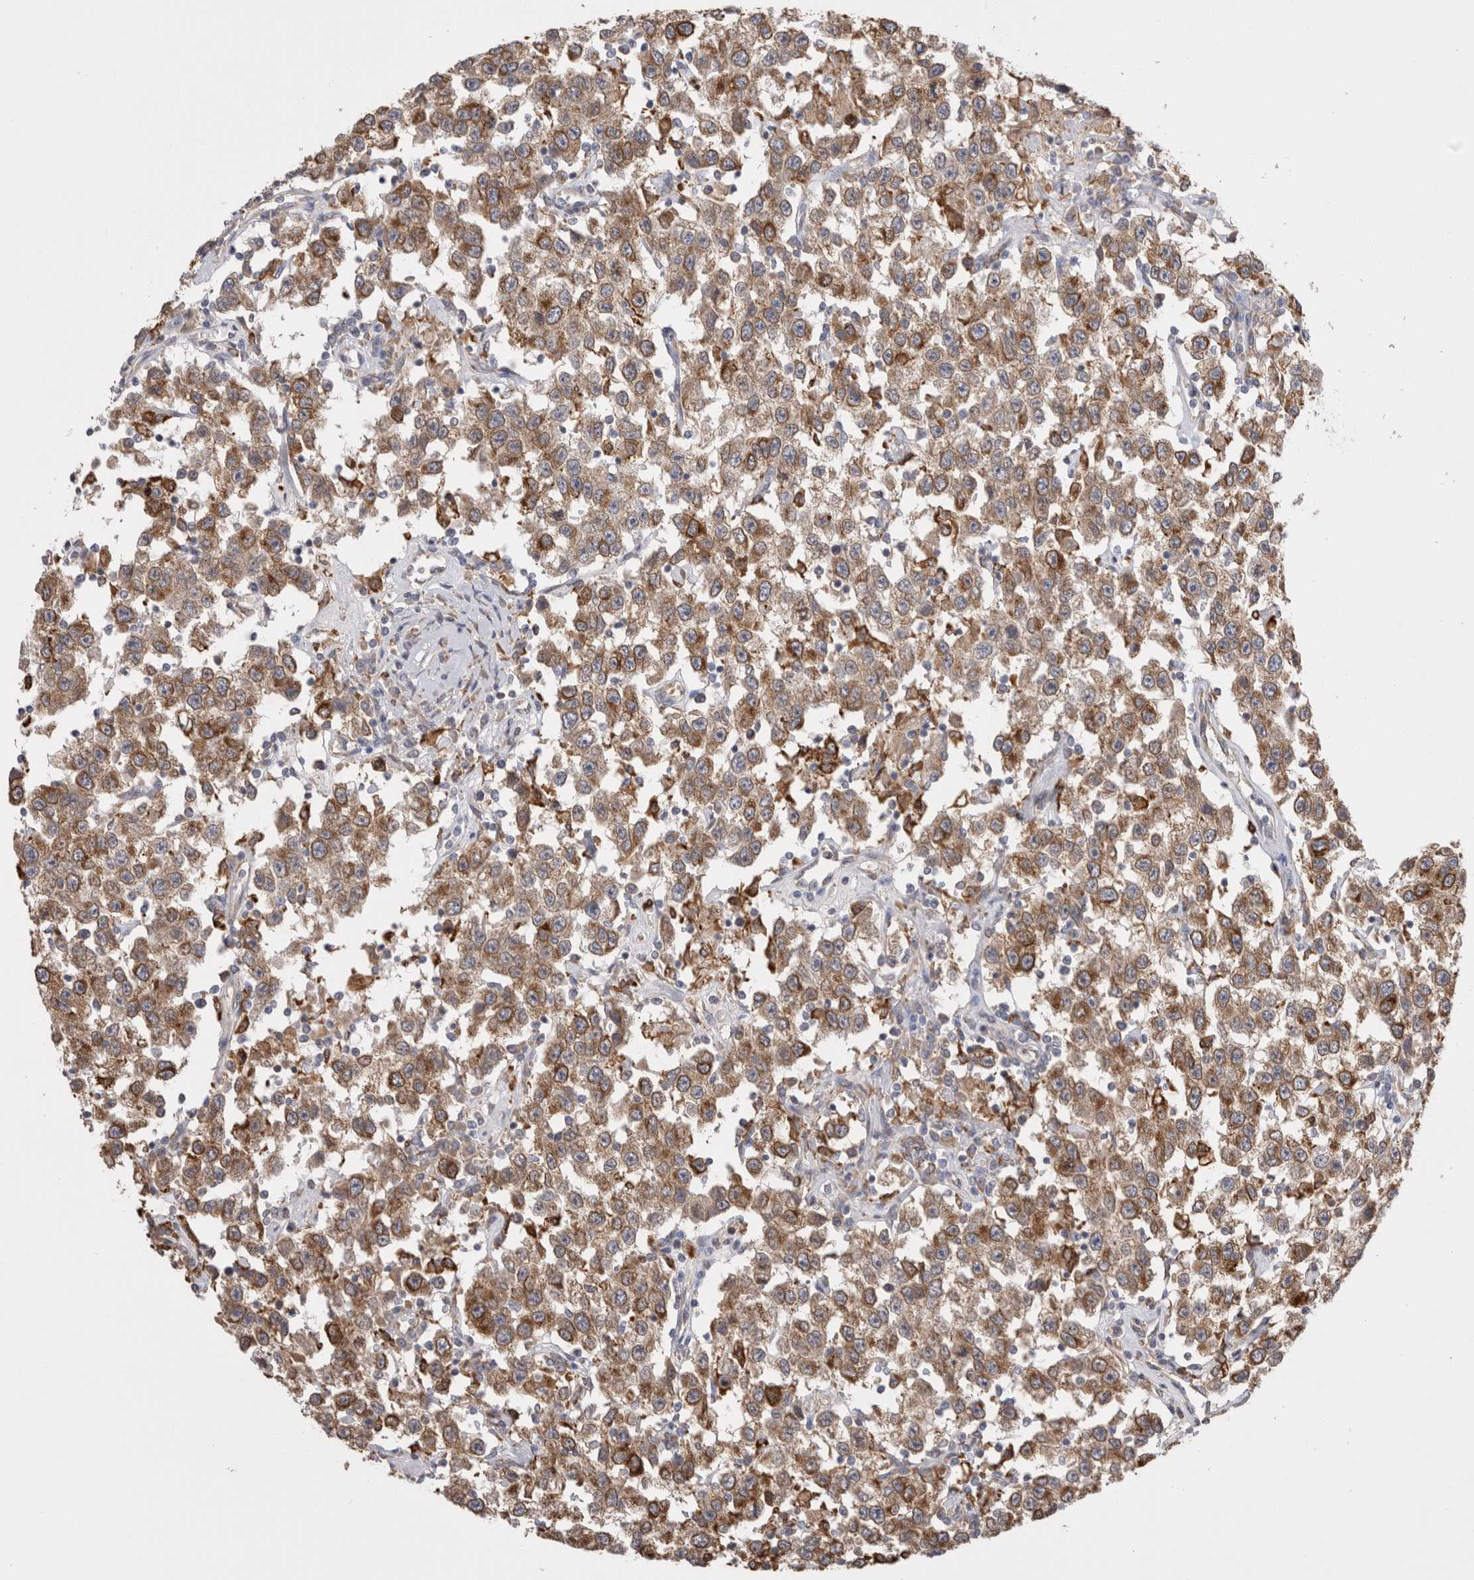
{"staining": {"intensity": "moderate", "quantity": ">75%", "location": "cytoplasmic/membranous"}, "tissue": "testis cancer", "cell_type": "Tumor cells", "image_type": "cancer", "snomed": [{"axis": "morphology", "description": "Seminoma, NOS"}, {"axis": "topography", "description": "Testis"}], "caption": "Testis seminoma stained for a protein (brown) displays moderate cytoplasmic/membranous positive positivity in approximately >75% of tumor cells.", "gene": "LRPAP1", "patient": {"sex": "male", "age": 41}}